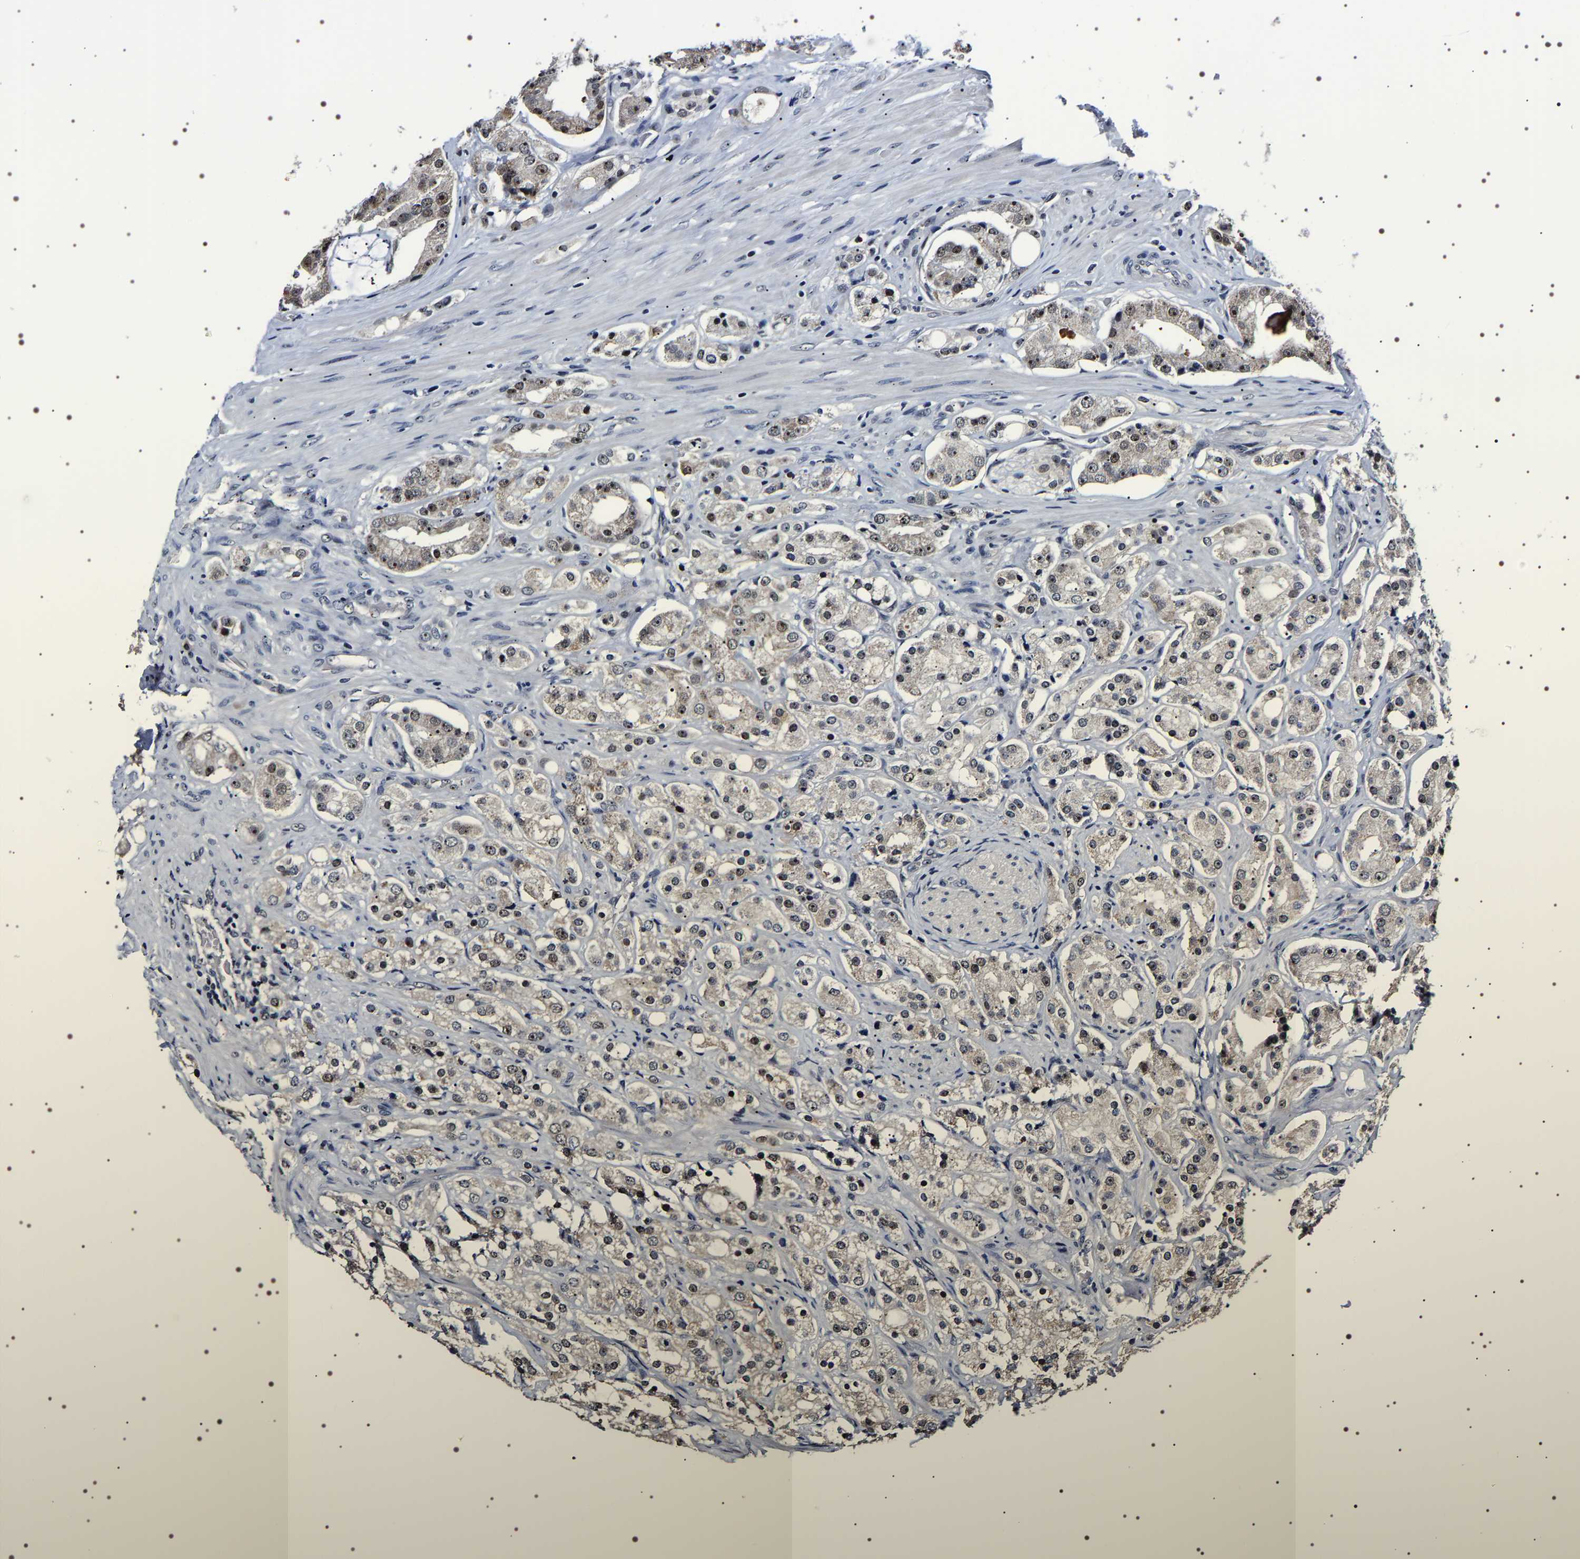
{"staining": {"intensity": "moderate", "quantity": "25%-75%", "location": "nuclear"}, "tissue": "prostate cancer", "cell_type": "Tumor cells", "image_type": "cancer", "snomed": [{"axis": "morphology", "description": "Adenocarcinoma, High grade"}, {"axis": "topography", "description": "Prostate"}], "caption": "Human prostate adenocarcinoma (high-grade) stained with a protein marker demonstrates moderate staining in tumor cells.", "gene": "GNL3", "patient": {"sex": "male", "age": 68}}